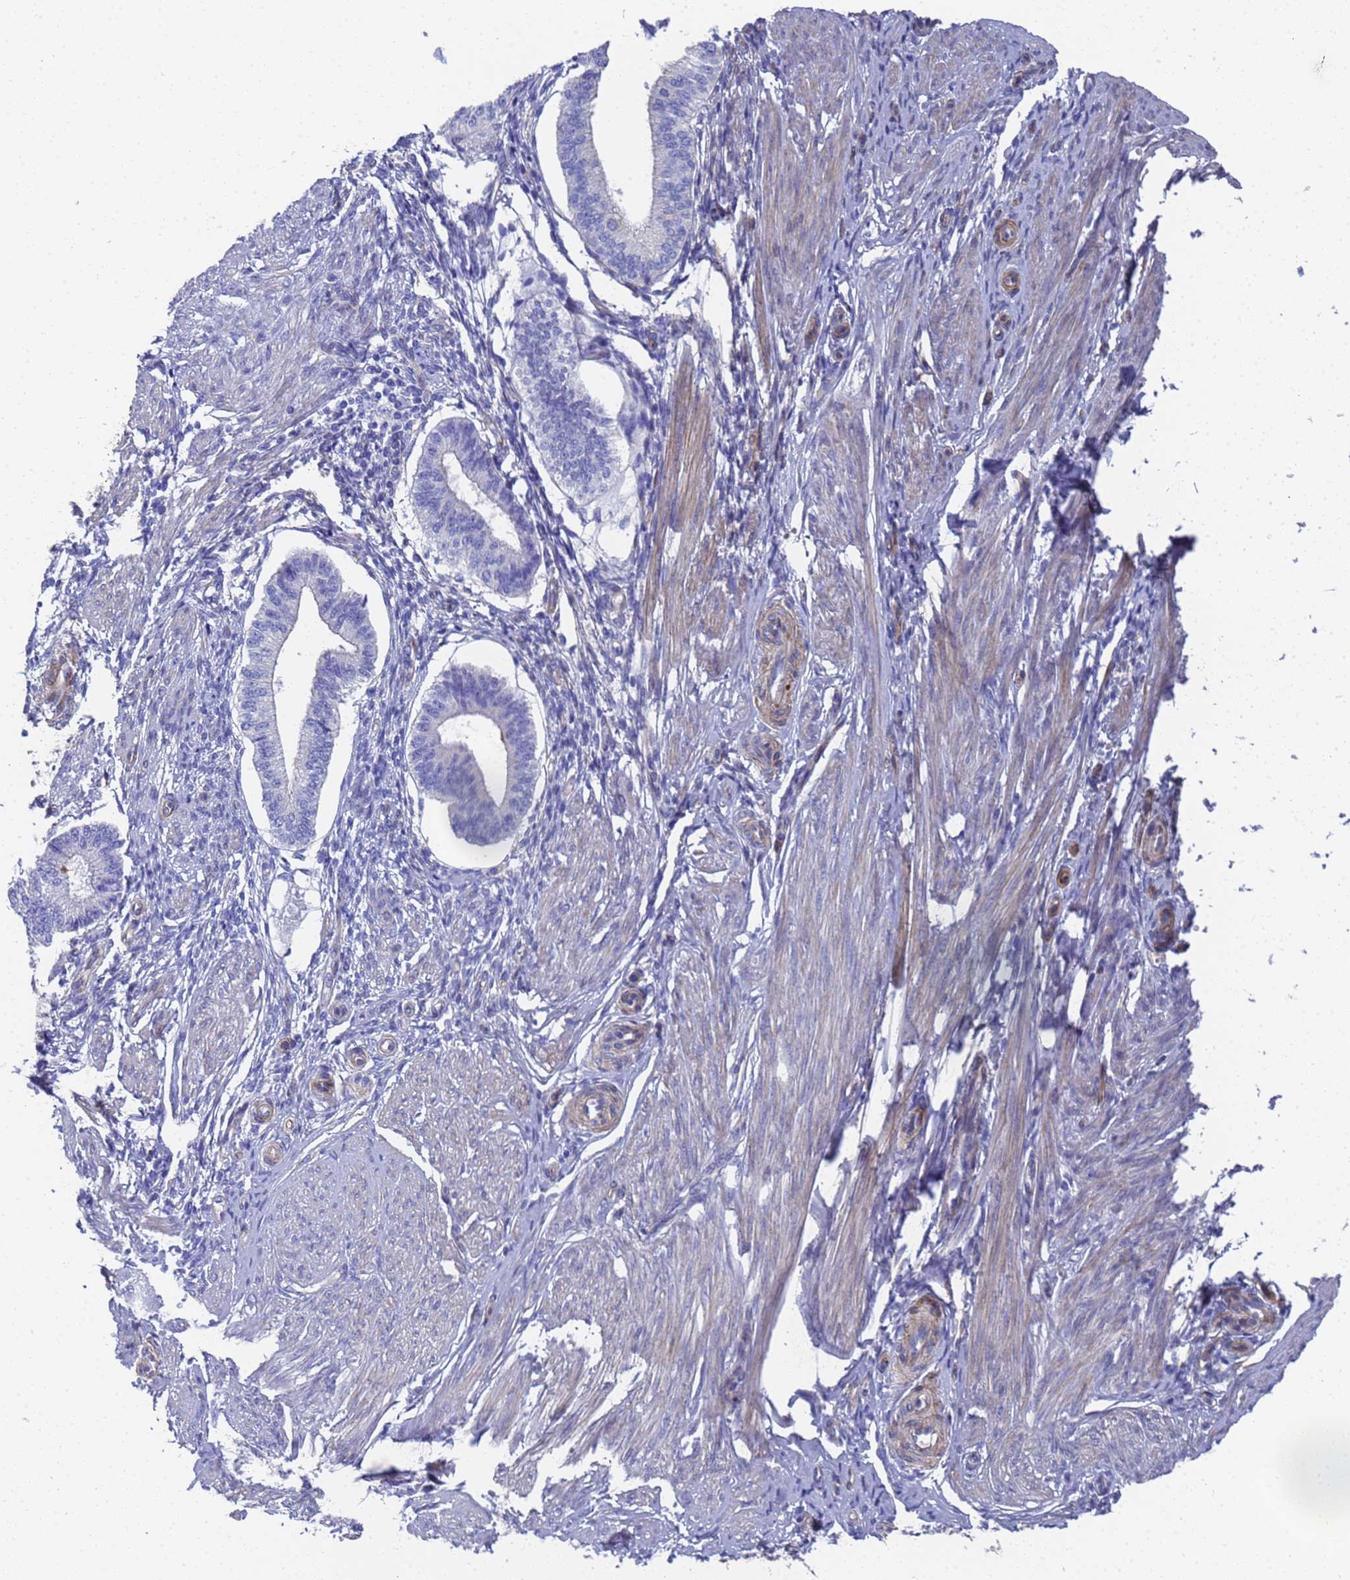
{"staining": {"intensity": "negative", "quantity": "none", "location": "none"}, "tissue": "endometrium", "cell_type": "Cells in endometrial stroma", "image_type": "normal", "snomed": [{"axis": "morphology", "description": "Normal tissue, NOS"}, {"axis": "topography", "description": "Endometrium"}], "caption": "DAB (3,3'-diaminobenzidine) immunohistochemical staining of unremarkable endometrium exhibits no significant positivity in cells in endometrial stroma.", "gene": "ENSG00000198211", "patient": {"sex": "female", "age": 39}}